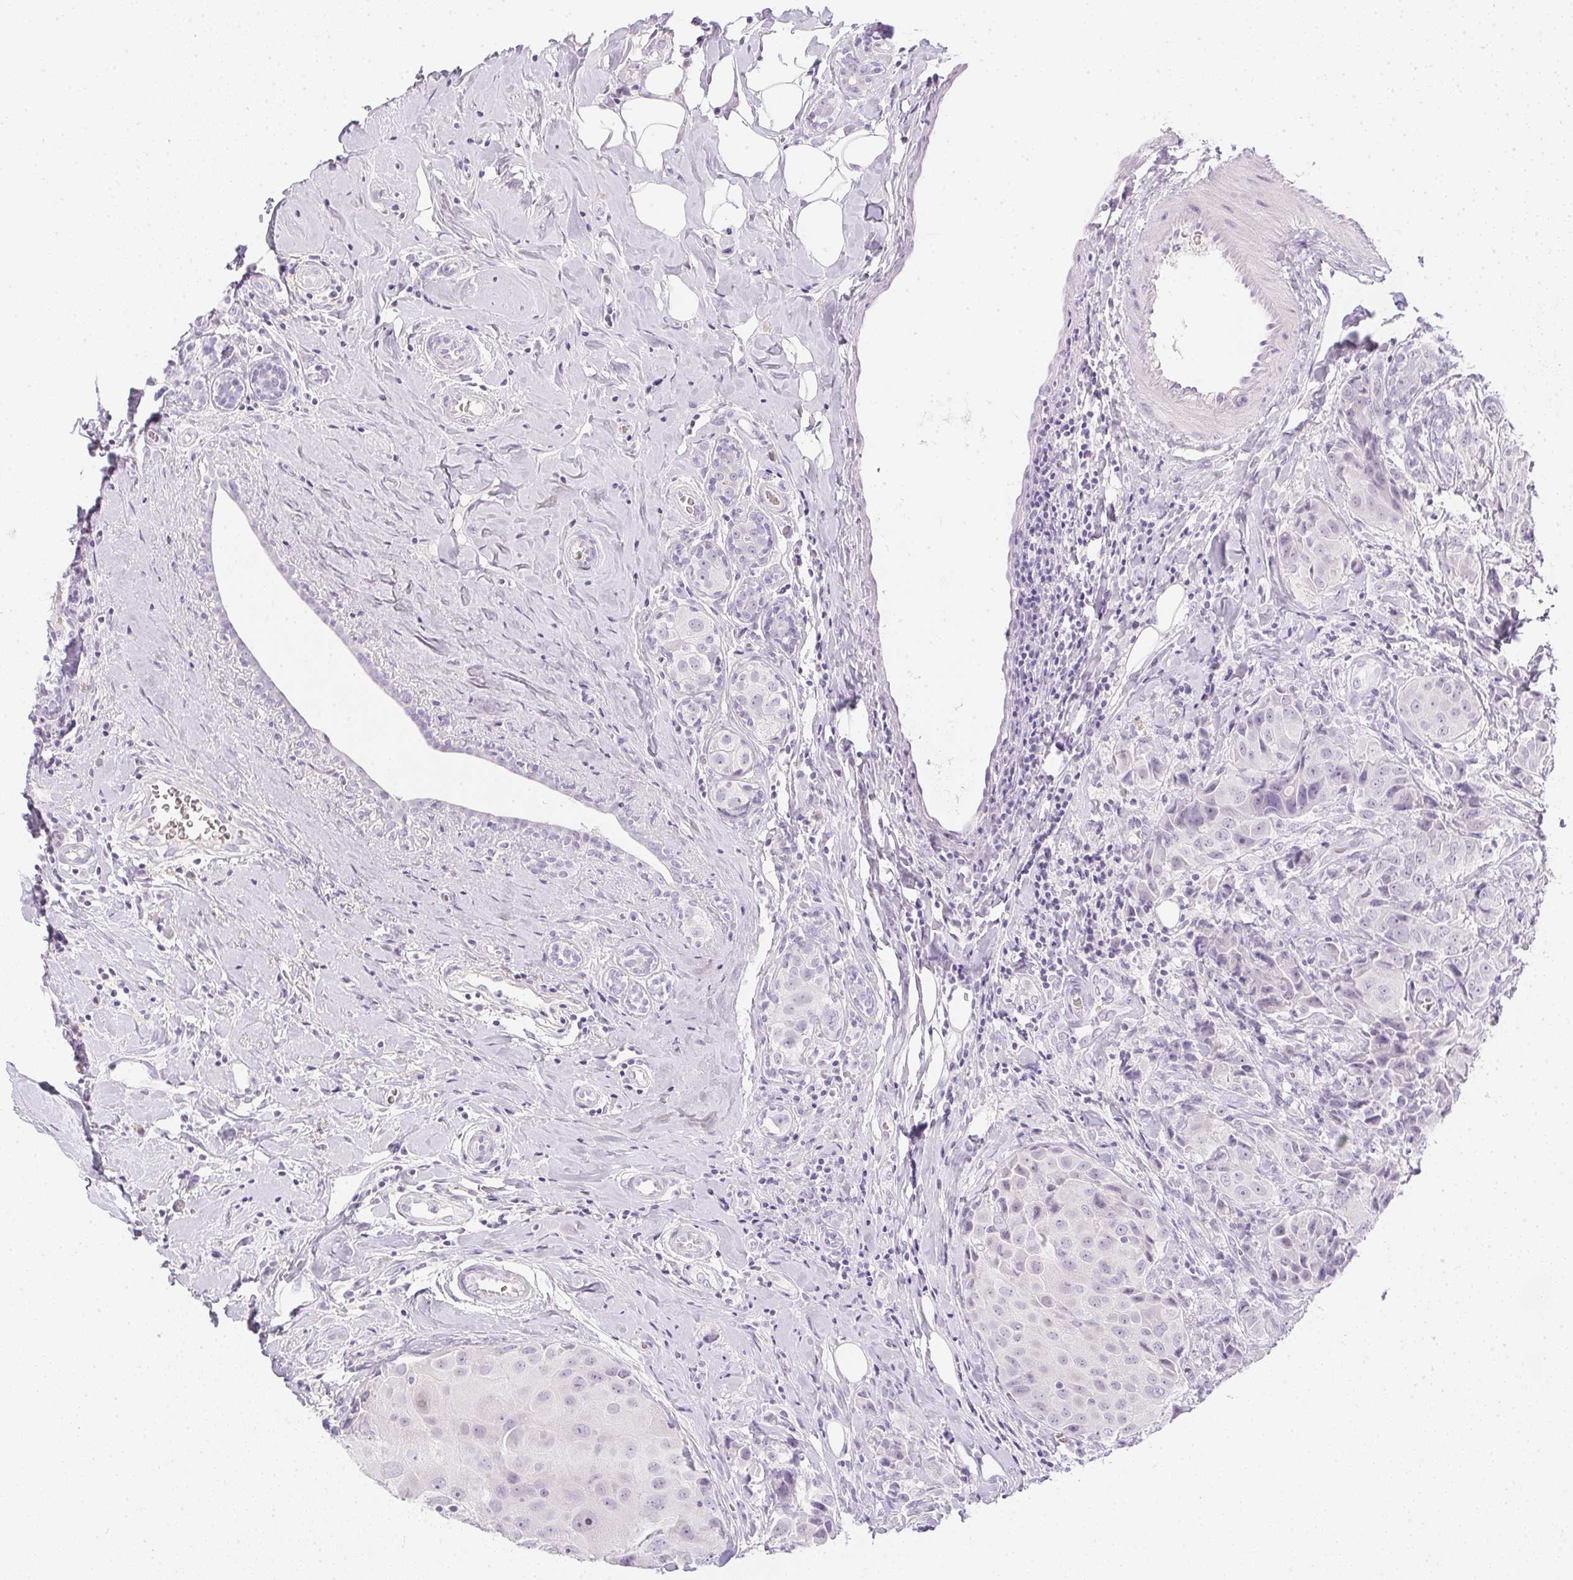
{"staining": {"intensity": "negative", "quantity": "none", "location": "none"}, "tissue": "breast cancer", "cell_type": "Tumor cells", "image_type": "cancer", "snomed": [{"axis": "morphology", "description": "Normal tissue, NOS"}, {"axis": "morphology", "description": "Duct carcinoma"}, {"axis": "topography", "description": "Breast"}], "caption": "The micrograph displays no significant positivity in tumor cells of breast cancer.", "gene": "PPY", "patient": {"sex": "female", "age": 43}}